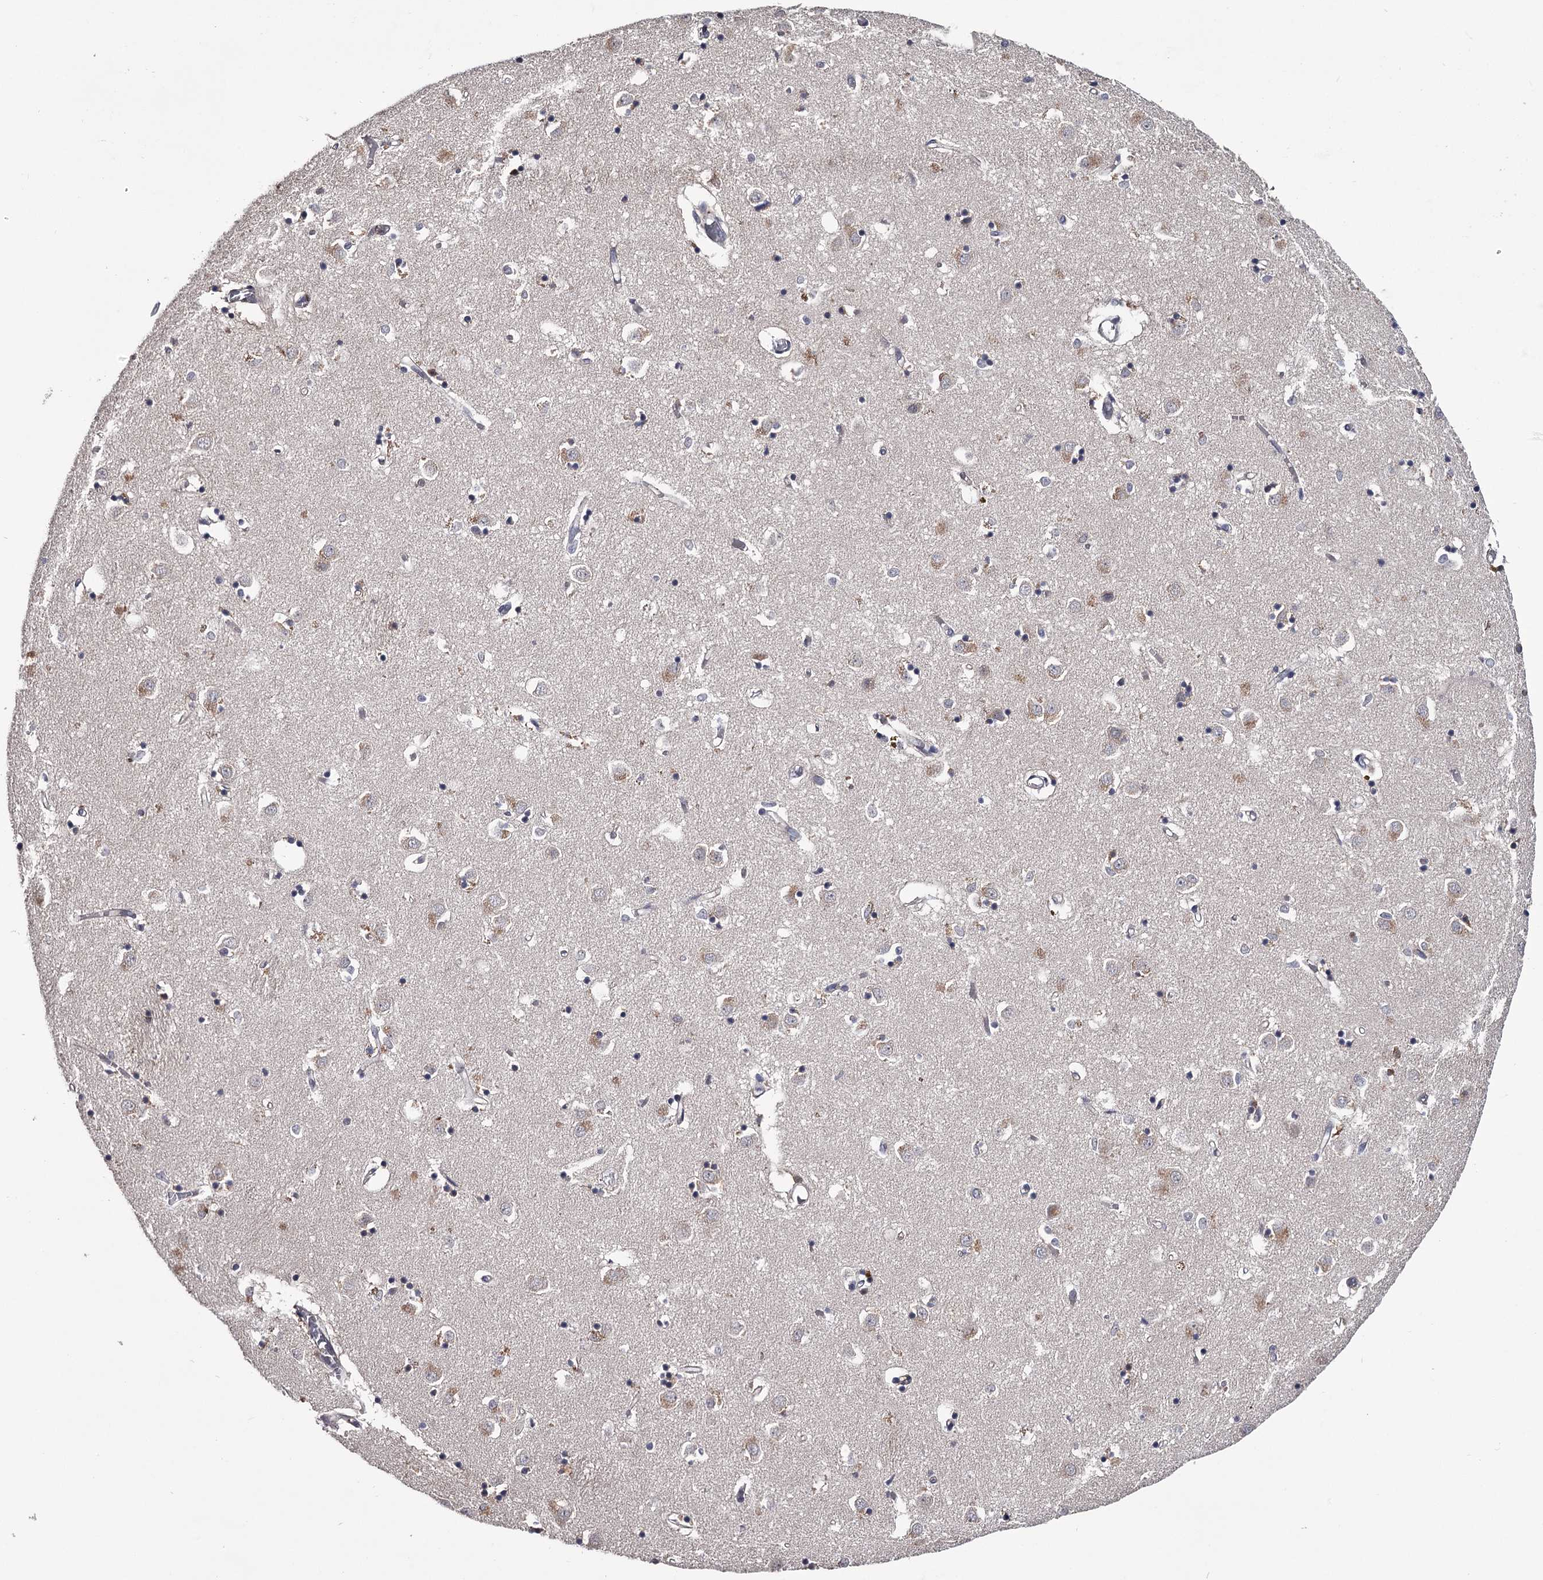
{"staining": {"intensity": "negative", "quantity": "none", "location": "none"}, "tissue": "caudate", "cell_type": "Glial cells", "image_type": "normal", "snomed": [{"axis": "morphology", "description": "Normal tissue, NOS"}, {"axis": "topography", "description": "Lateral ventricle wall"}], "caption": "Glial cells show no significant positivity in benign caudate. (DAB immunohistochemistry (IHC), high magnification).", "gene": "GSTO1", "patient": {"sex": "male", "age": 70}}